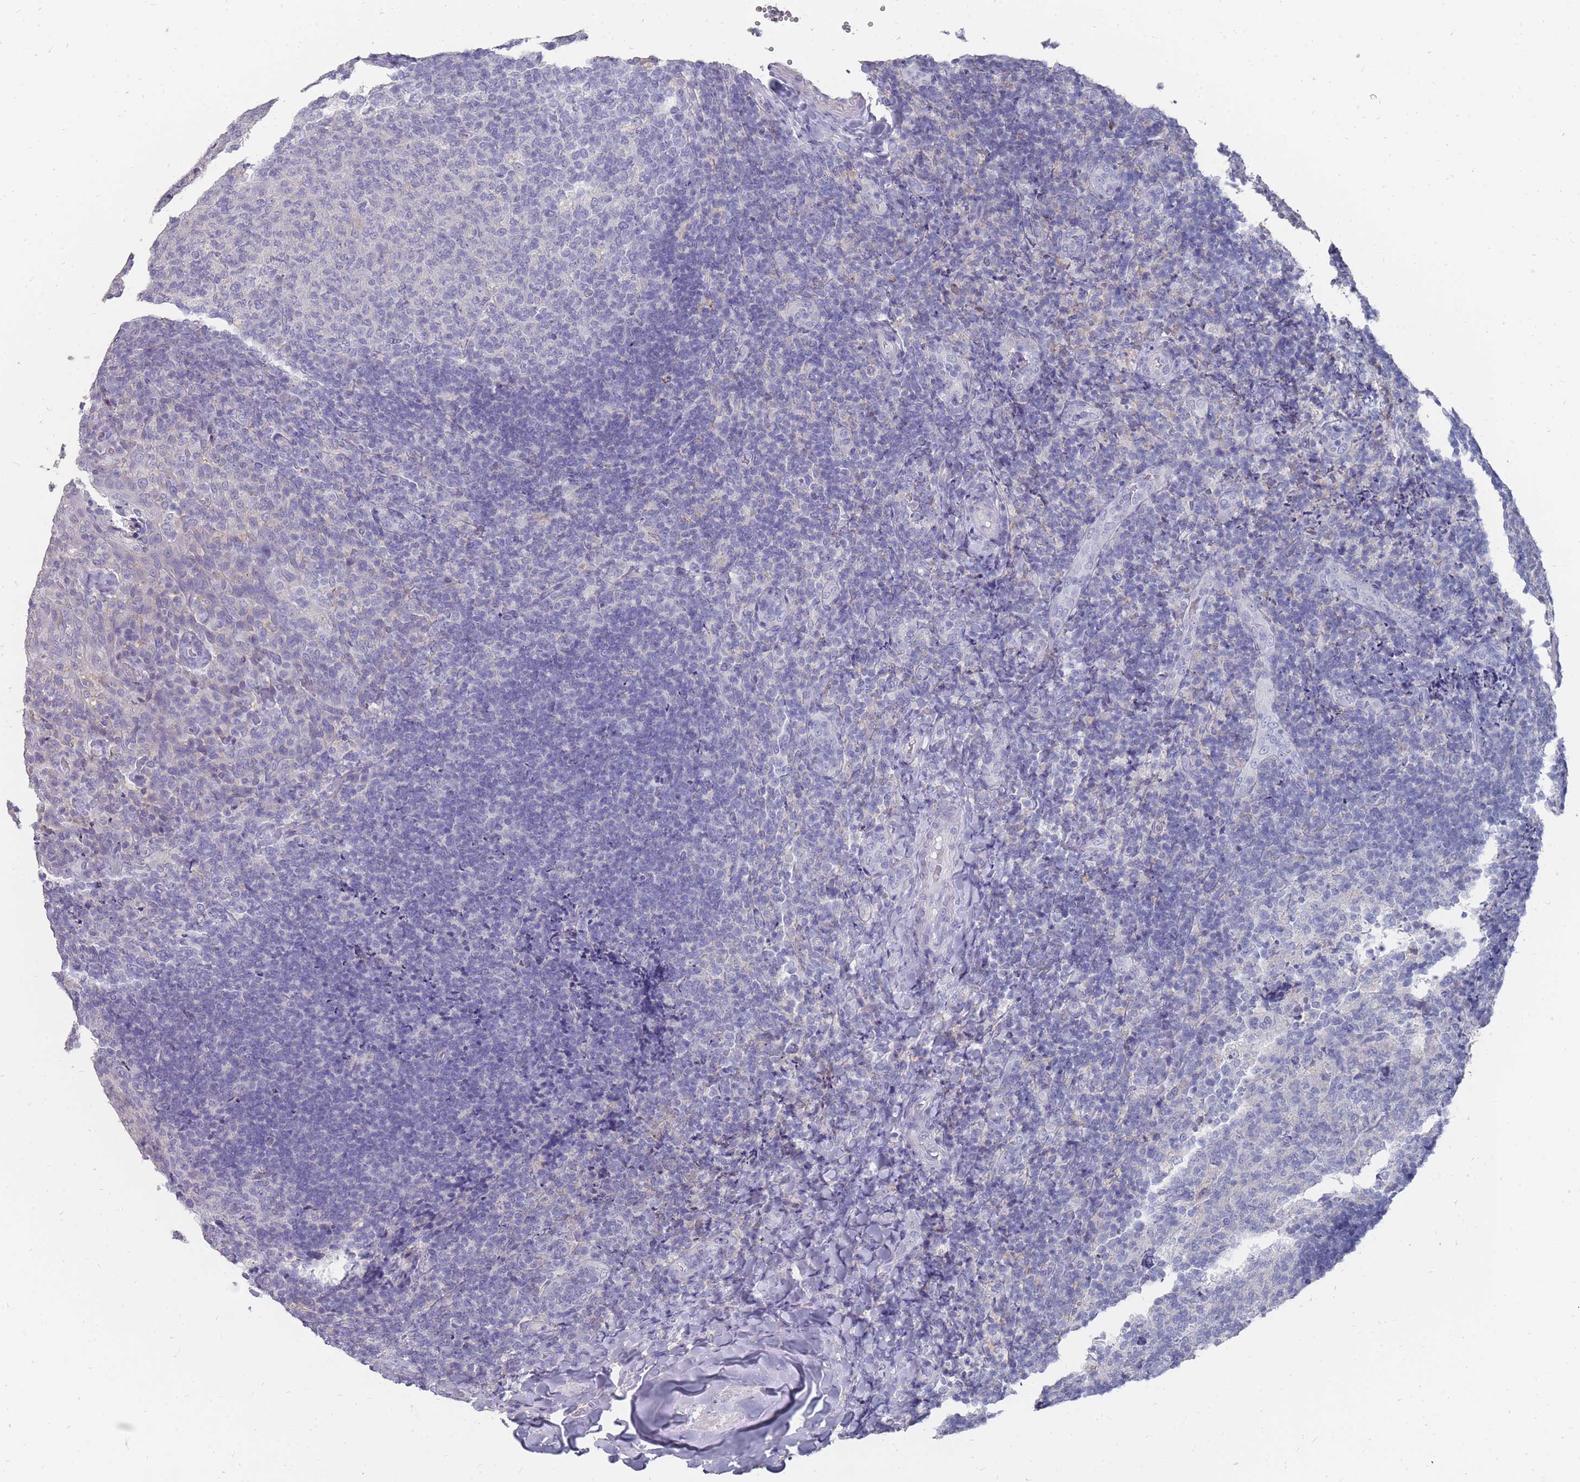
{"staining": {"intensity": "negative", "quantity": "none", "location": "none"}, "tissue": "tonsil", "cell_type": "Germinal center cells", "image_type": "normal", "snomed": [{"axis": "morphology", "description": "Normal tissue, NOS"}, {"axis": "topography", "description": "Tonsil"}], "caption": "High magnification brightfield microscopy of normal tonsil stained with DAB (3,3'-diaminobenzidine) (brown) and counterstained with hematoxylin (blue): germinal center cells show no significant positivity.", "gene": "OTULINL", "patient": {"sex": "female", "age": 10}}